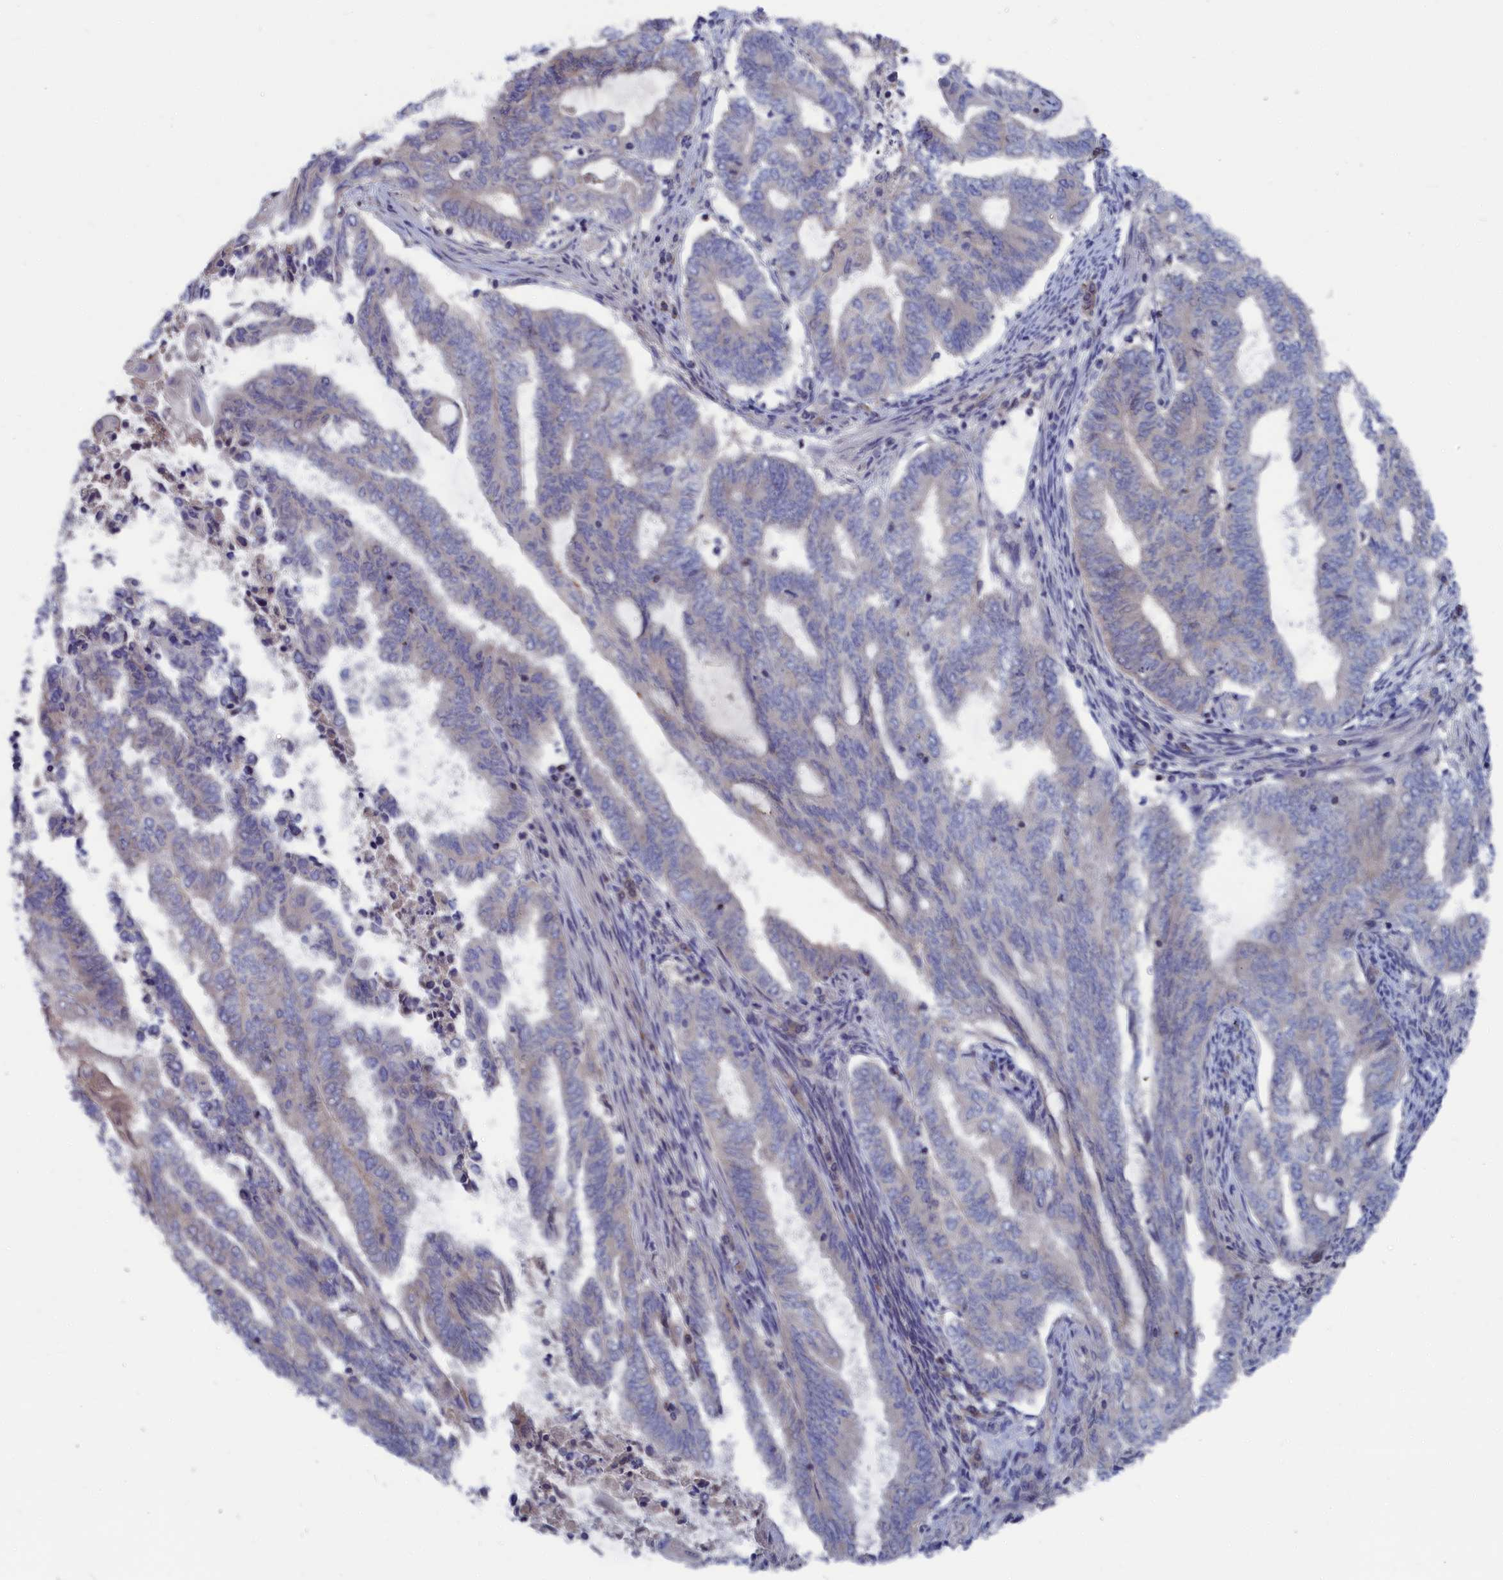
{"staining": {"intensity": "negative", "quantity": "none", "location": "none"}, "tissue": "endometrial cancer", "cell_type": "Tumor cells", "image_type": "cancer", "snomed": [{"axis": "morphology", "description": "Adenocarcinoma, NOS"}, {"axis": "topography", "description": "Uterus"}, {"axis": "topography", "description": "Endometrium"}], "caption": "This is an immunohistochemistry (IHC) image of adenocarcinoma (endometrial). There is no staining in tumor cells.", "gene": "CEND1", "patient": {"sex": "female", "age": 70}}